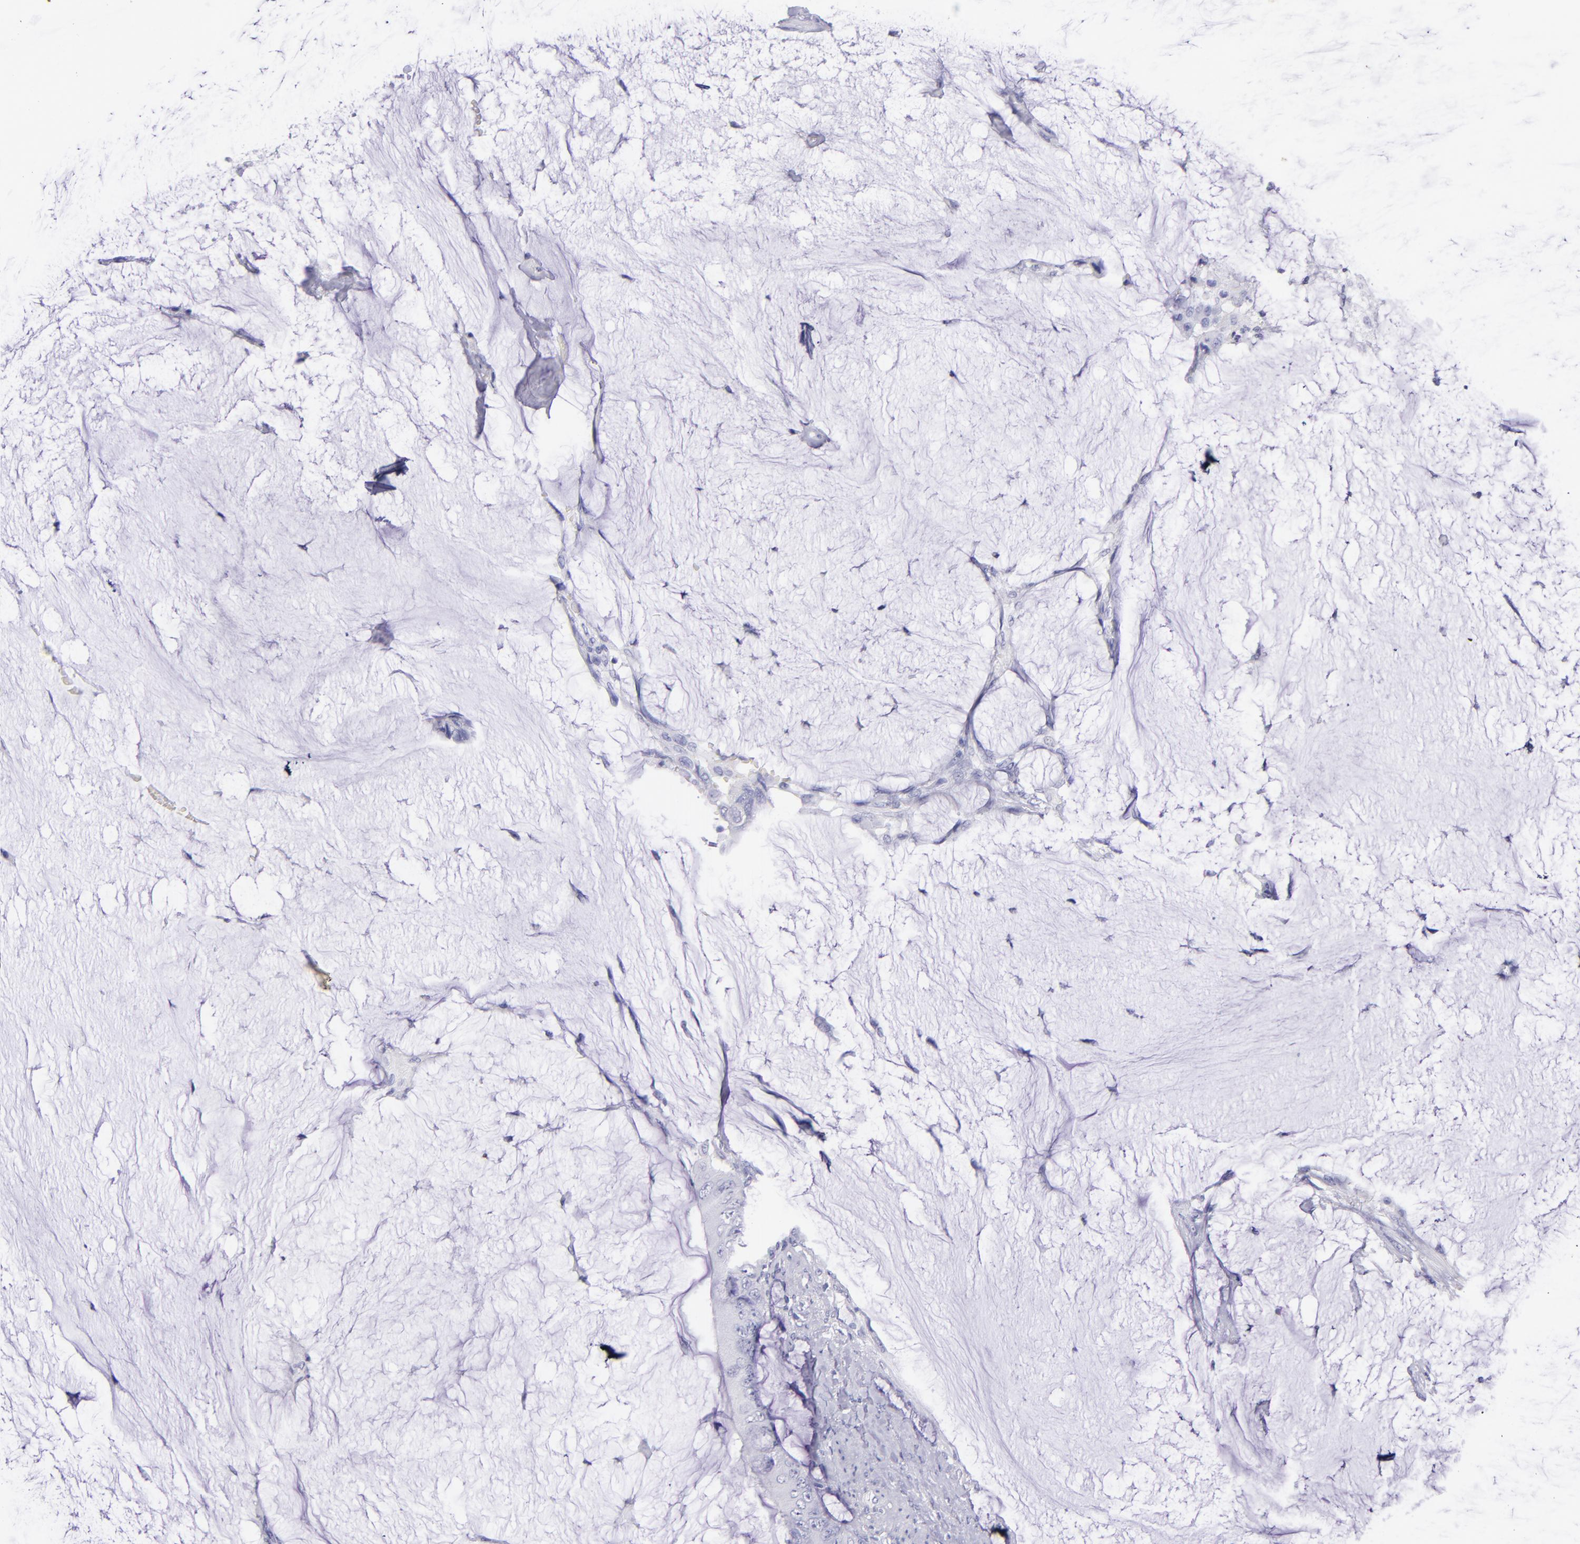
{"staining": {"intensity": "negative", "quantity": "none", "location": "none"}, "tissue": "colorectal cancer", "cell_type": "Tumor cells", "image_type": "cancer", "snomed": [{"axis": "morphology", "description": "Normal tissue, NOS"}, {"axis": "morphology", "description": "Adenocarcinoma, NOS"}, {"axis": "topography", "description": "Rectum"}, {"axis": "topography", "description": "Peripheral nerve tissue"}], "caption": "Tumor cells are negative for protein expression in human colorectal adenocarcinoma.", "gene": "UCHL1", "patient": {"sex": "female", "age": 77}}